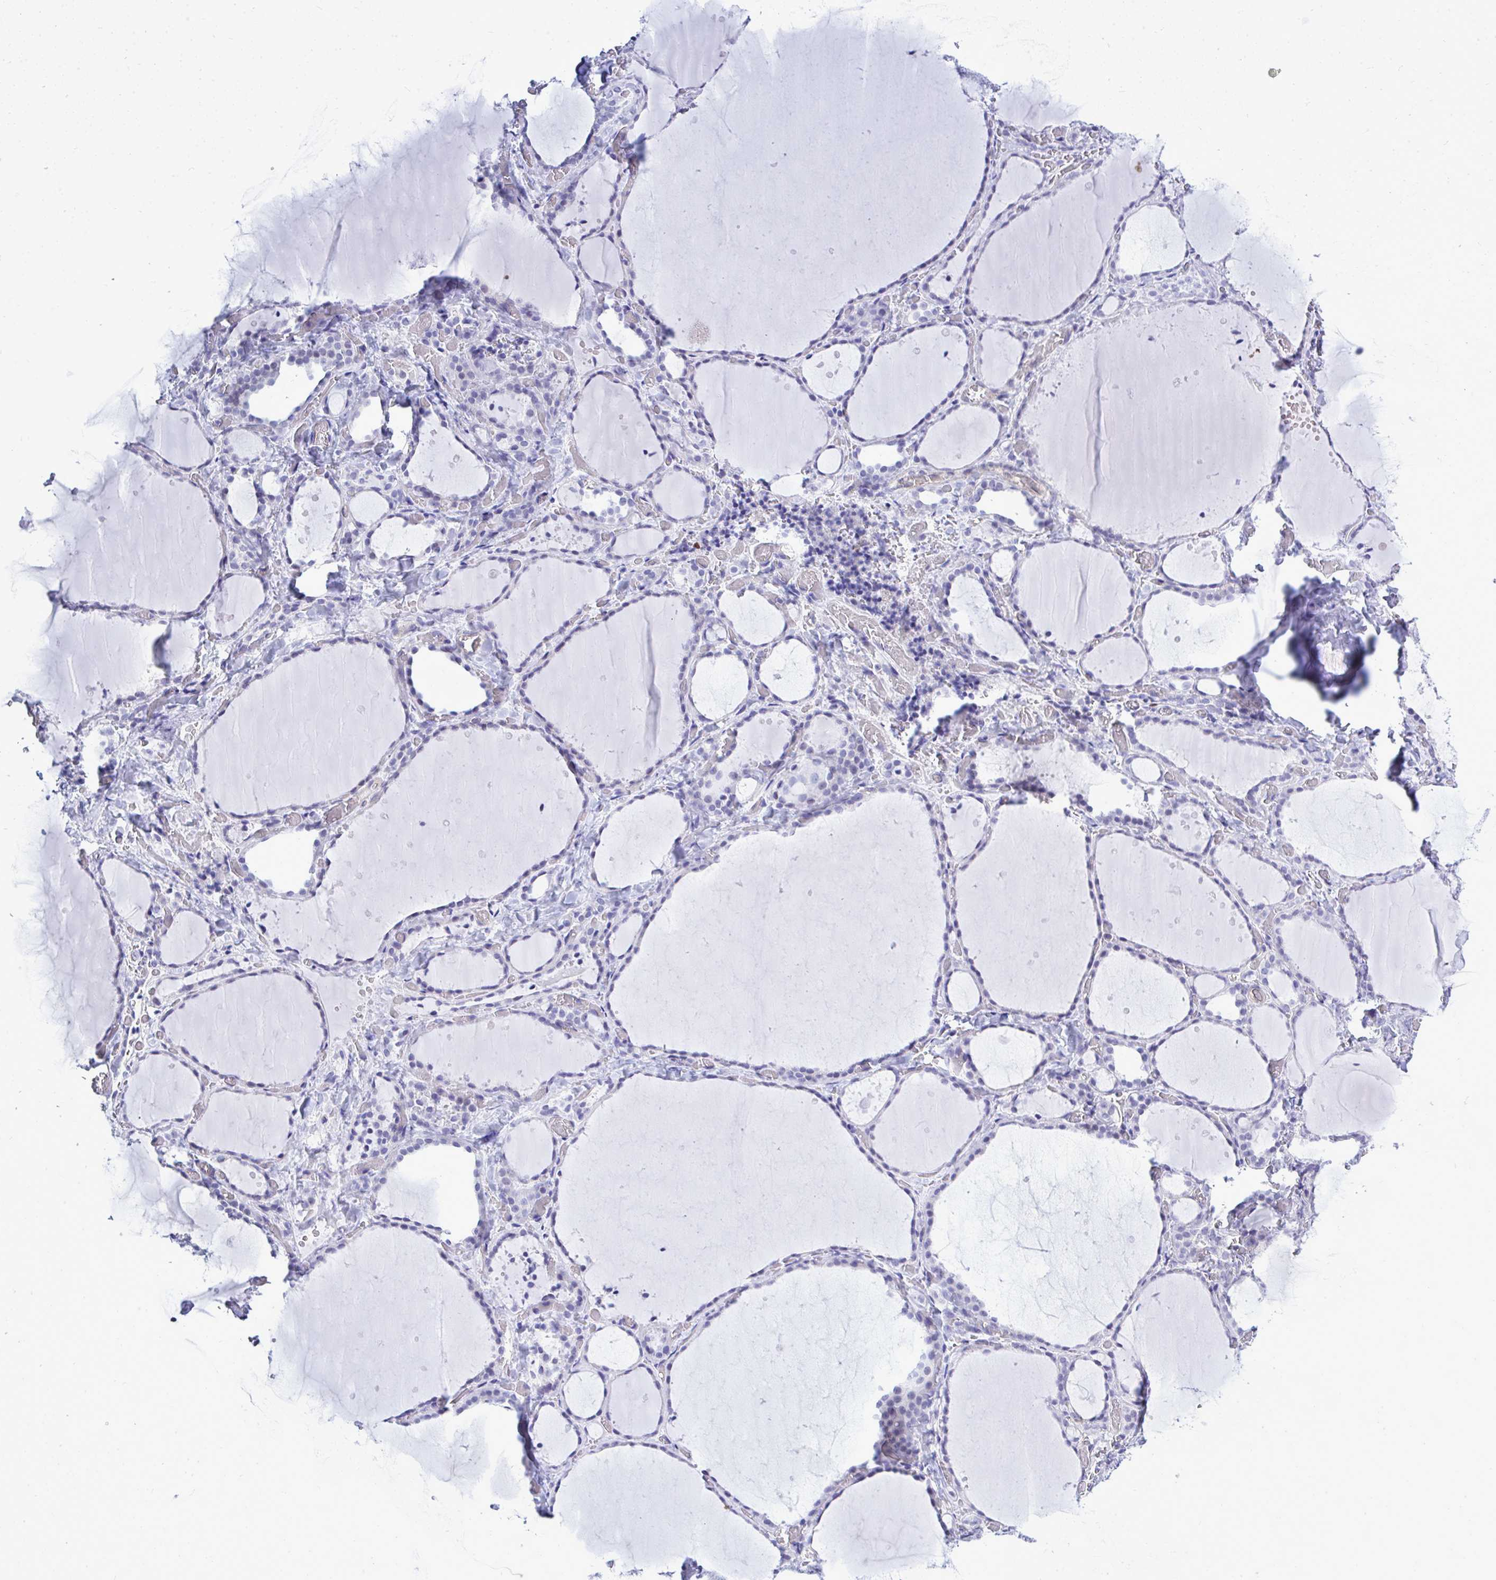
{"staining": {"intensity": "negative", "quantity": "none", "location": "none"}, "tissue": "thyroid gland", "cell_type": "Glandular cells", "image_type": "normal", "snomed": [{"axis": "morphology", "description": "Normal tissue, NOS"}, {"axis": "topography", "description": "Thyroid gland"}], "caption": "Image shows no protein expression in glandular cells of unremarkable thyroid gland.", "gene": "SLC25A51", "patient": {"sex": "female", "age": 36}}